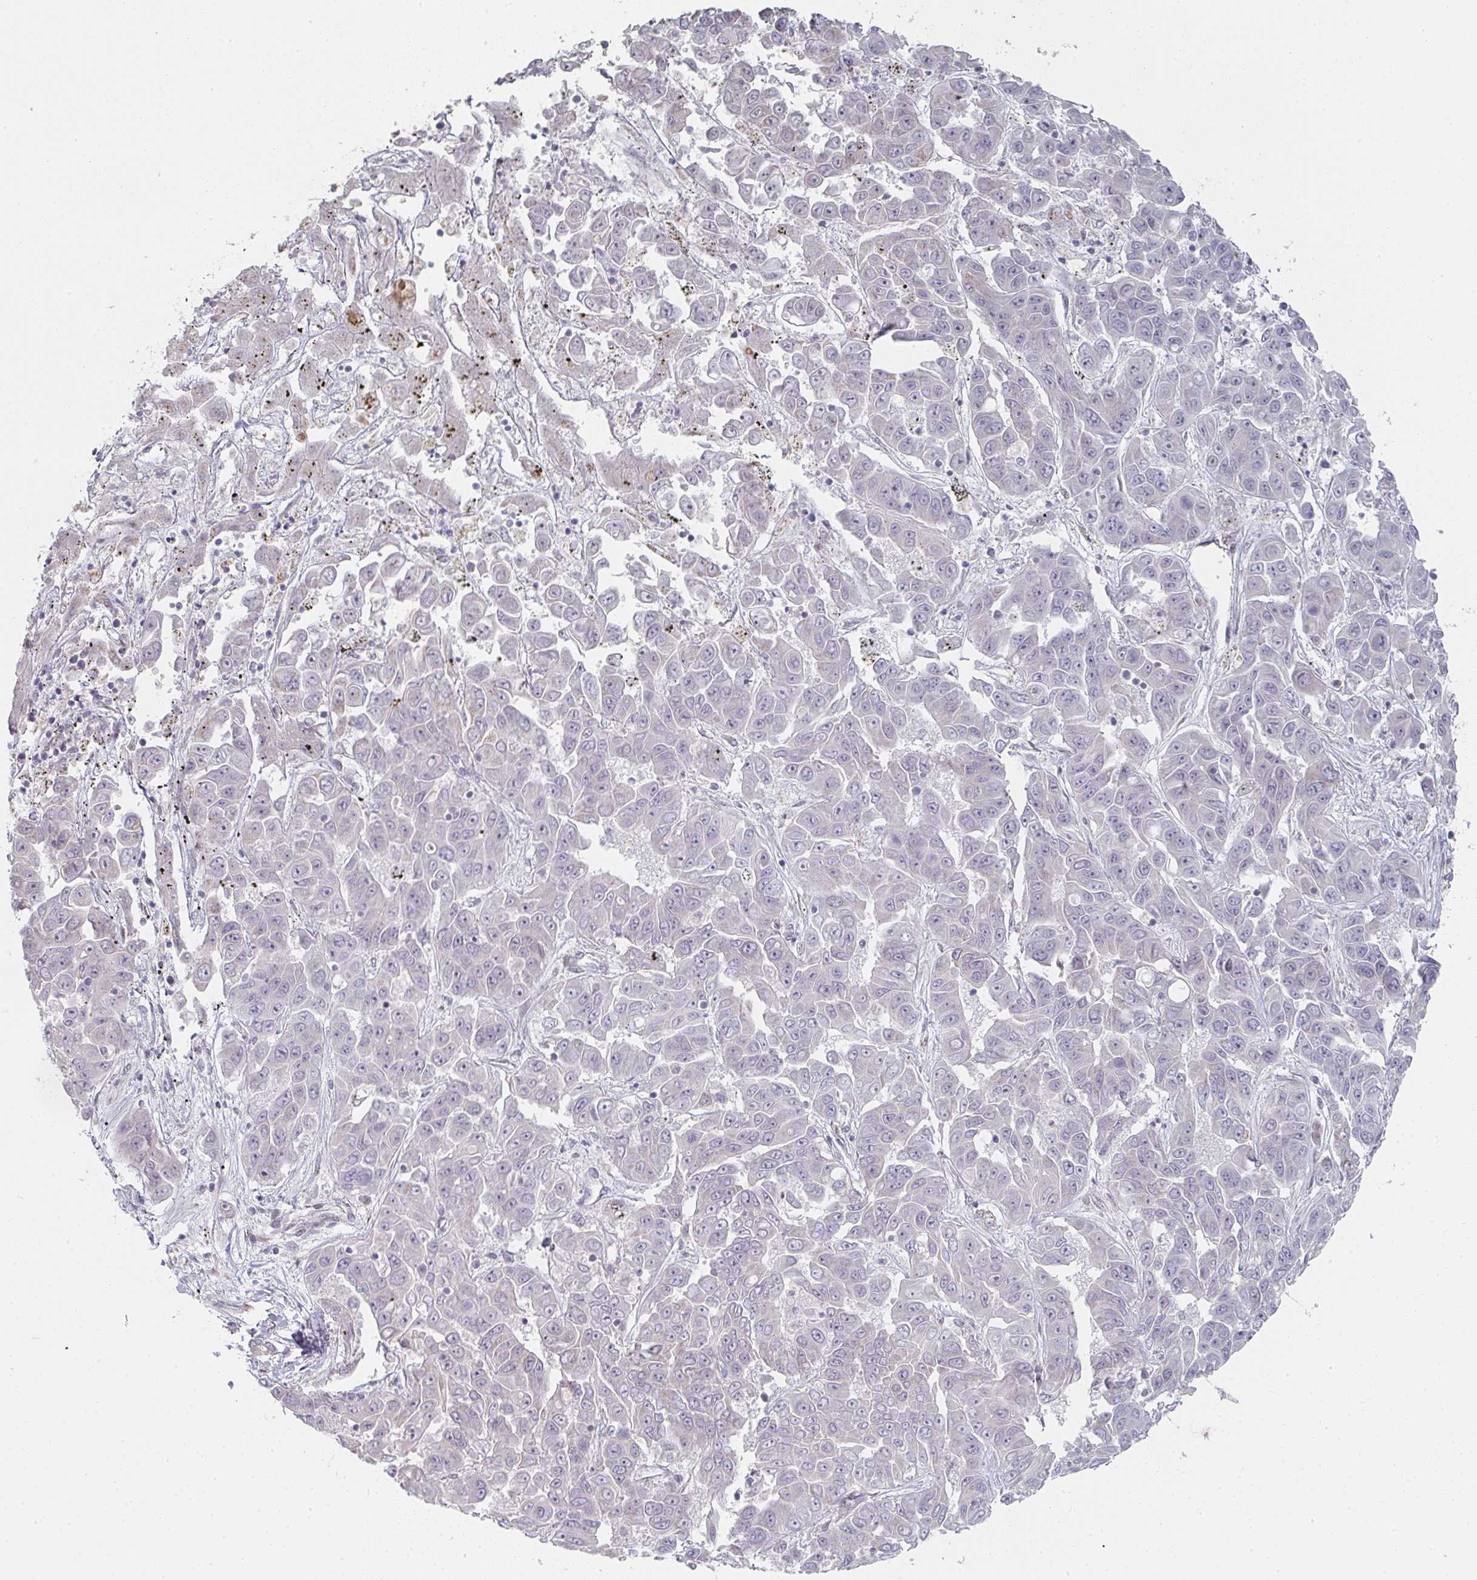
{"staining": {"intensity": "negative", "quantity": "none", "location": "none"}, "tissue": "liver cancer", "cell_type": "Tumor cells", "image_type": "cancer", "snomed": [{"axis": "morphology", "description": "Cholangiocarcinoma"}, {"axis": "topography", "description": "Liver"}], "caption": "Liver cholangiocarcinoma stained for a protein using immunohistochemistry exhibits no positivity tumor cells.", "gene": "ZNF526", "patient": {"sex": "female", "age": 52}}